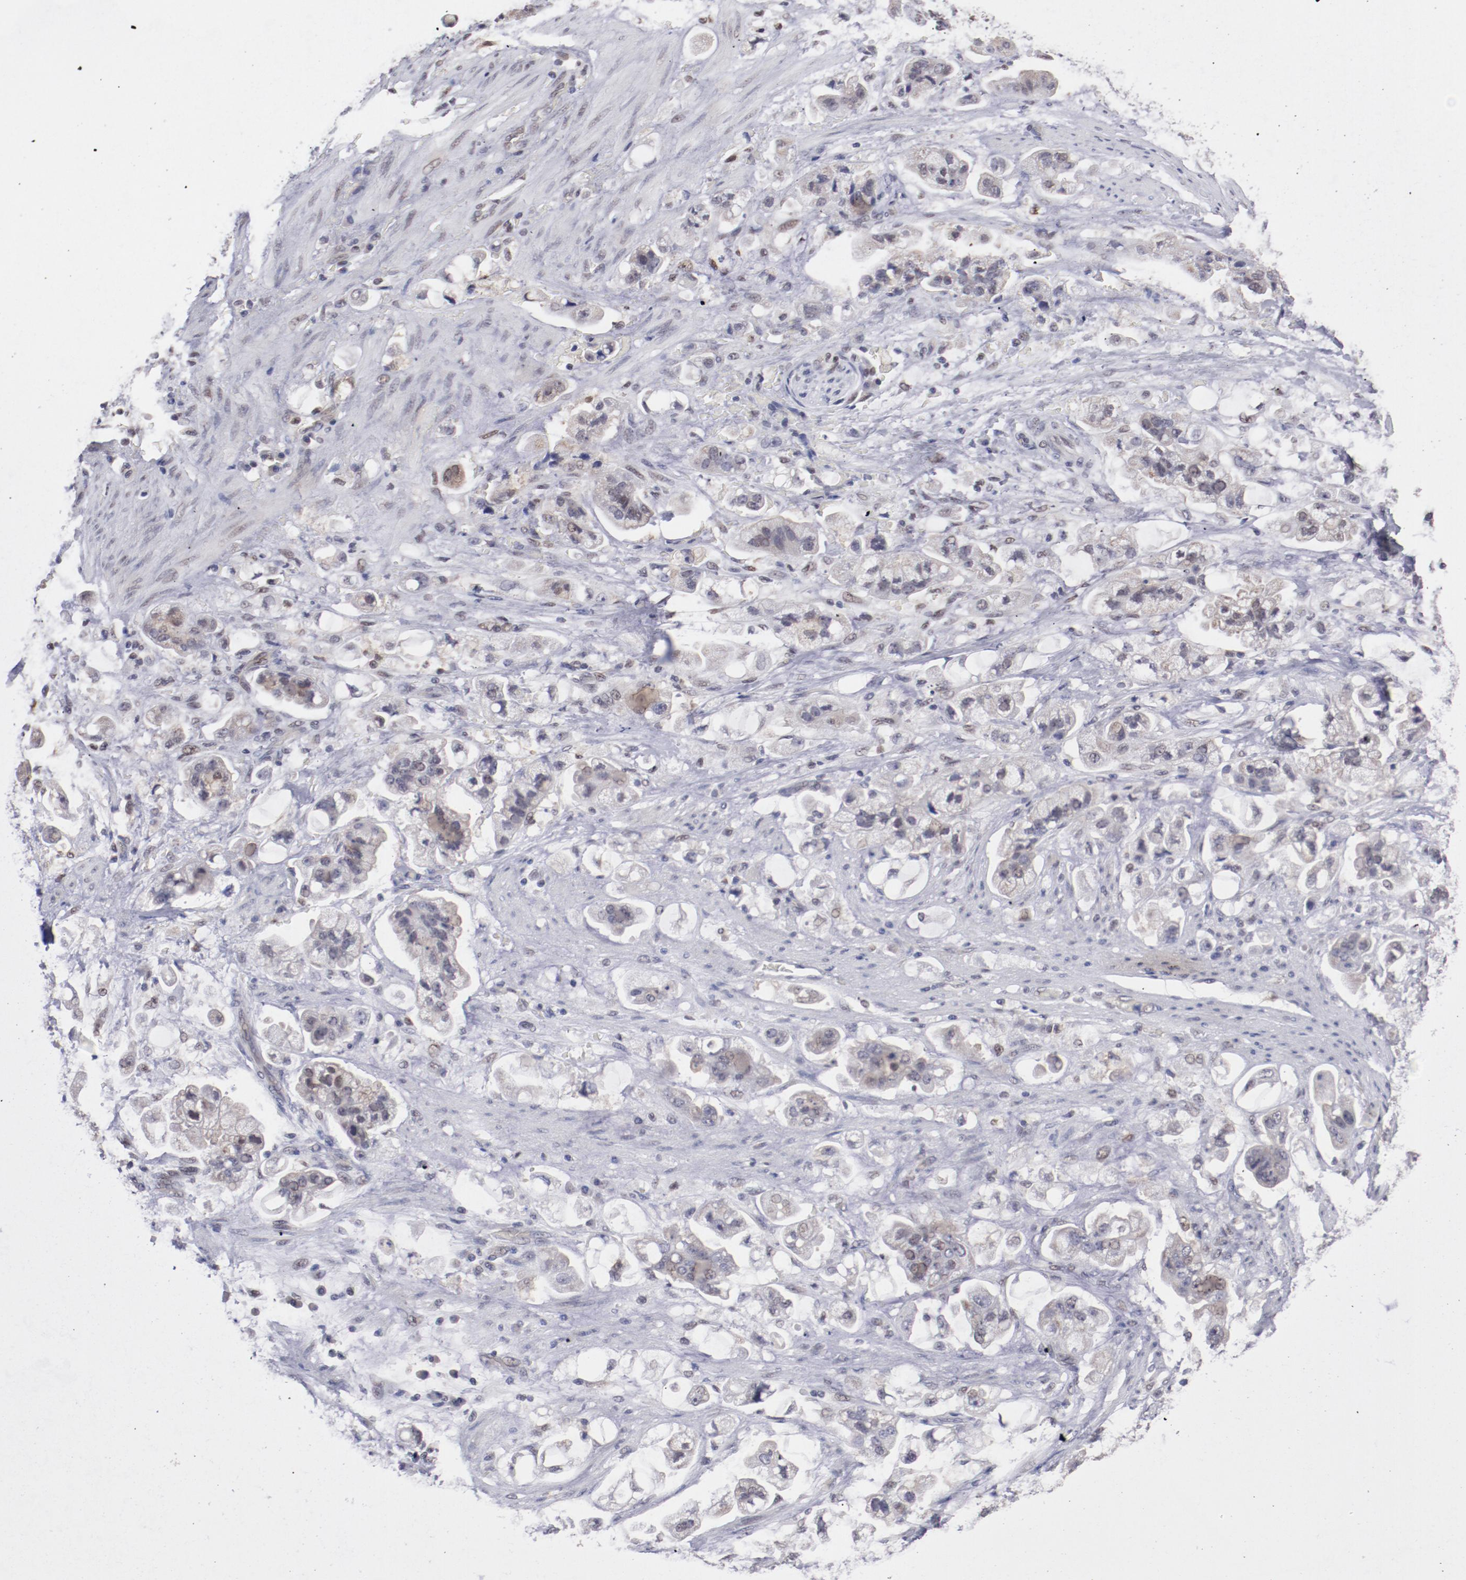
{"staining": {"intensity": "weak", "quantity": "25%-75%", "location": "nuclear"}, "tissue": "stomach cancer", "cell_type": "Tumor cells", "image_type": "cancer", "snomed": [{"axis": "morphology", "description": "Adenocarcinoma, NOS"}, {"axis": "topography", "description": "Stomach"}], "caption": "Immunohistochemical staining of human stomach adenocarcinoma displays low levels of weak nuclear staining in approximately 25%-75% of tumor cells.", "gene": "ARNT", "patient": {"sex": "male", "age": 62}}